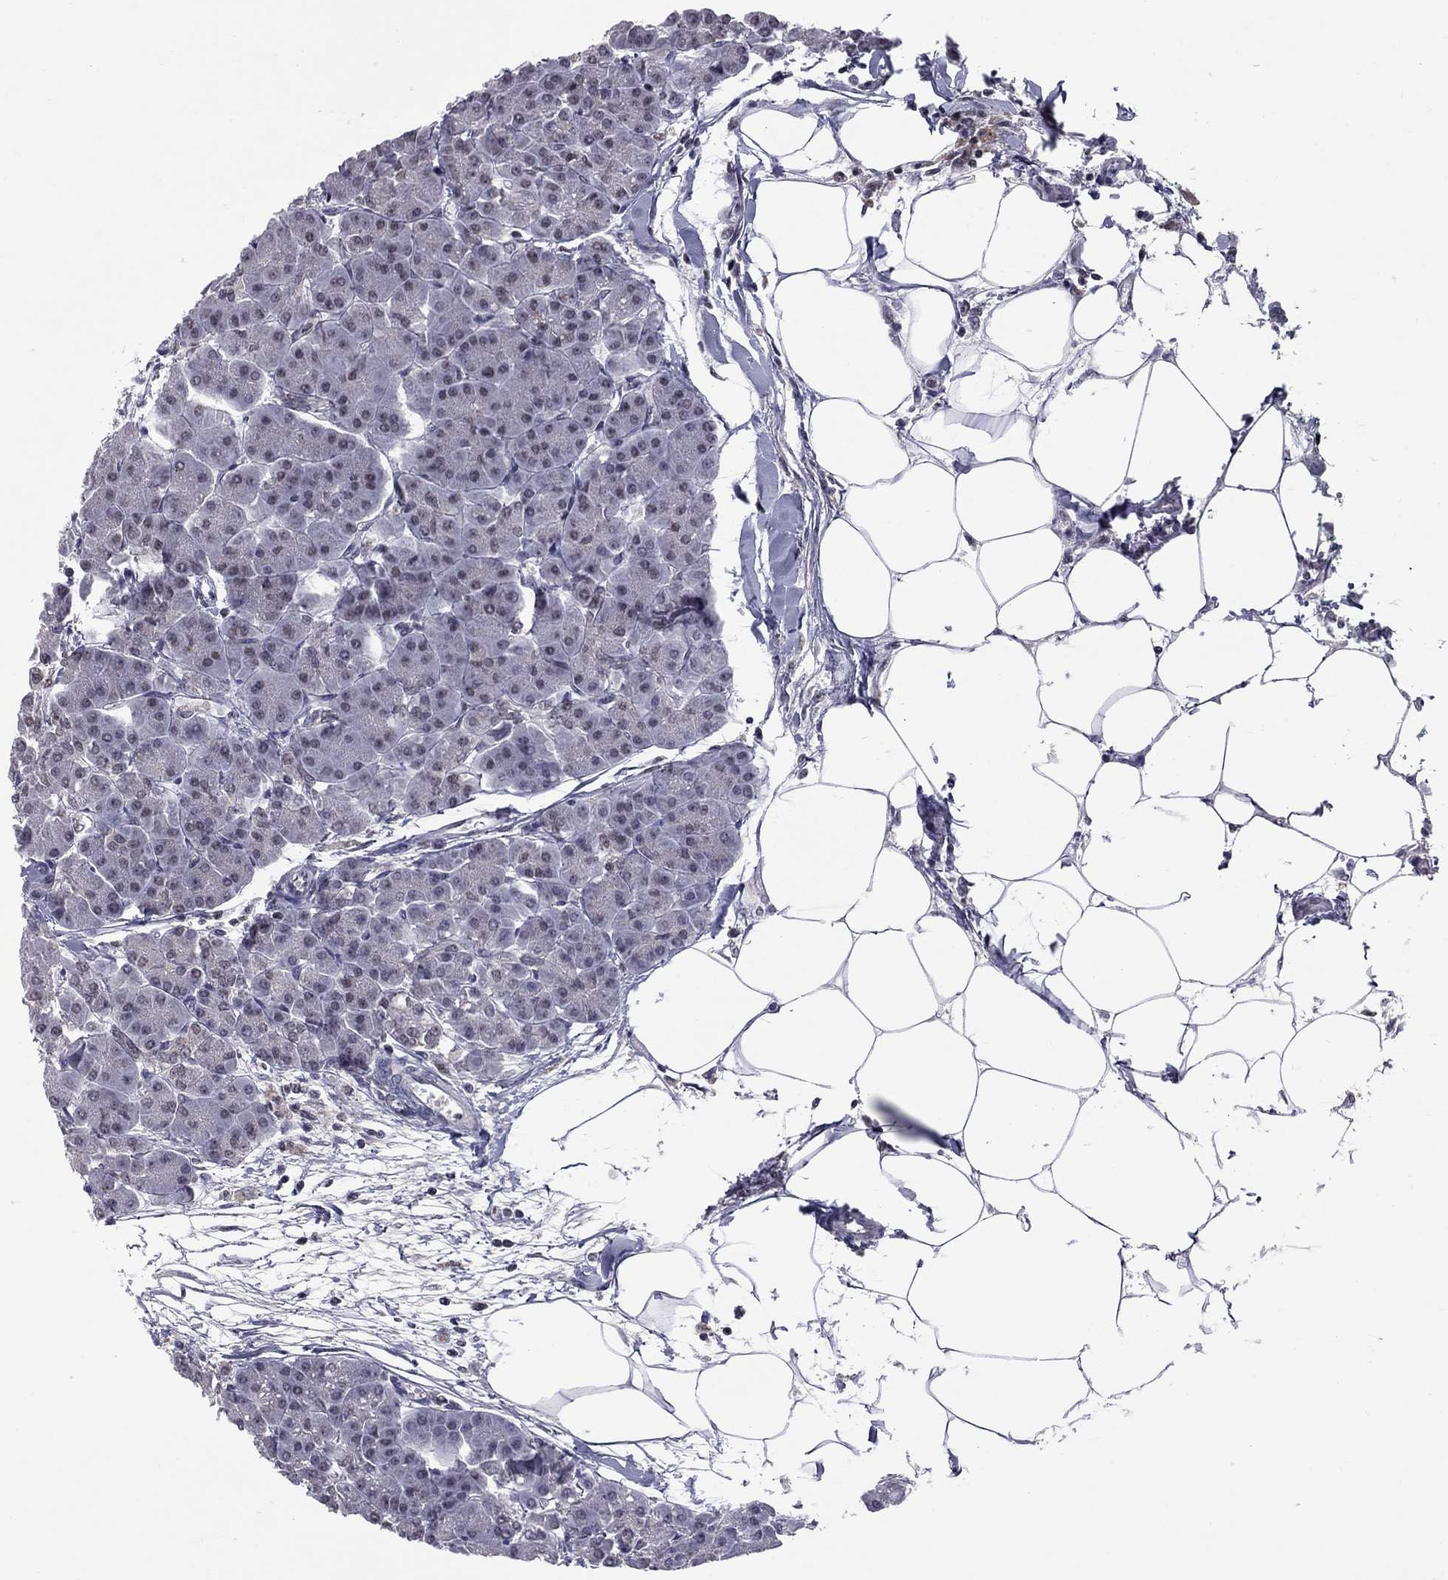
{"staining": {"intensity": "moderate", "quantity": "<25%", "location": "nuclear"}, "tissue": "pancreas", "cell_type": "Exocrine glandular cells", "image_type": "normal", "snomed": [{"axis": "morphology", "description": "Normal tissue, NOS"}, {"axis": "topography", "description": "Adipose tissue"}, {"axis": "topography", "description": "Pancreas"}, {"axis": "topography", "description": "Peripheral nerve tissue"}], "caption": "Exocrine glandular cells exhibit low levels of moderate nuclear staining in about <25% of cells in benign pancreas. (brown staining indicates protein expression, while blue staining denotes nuclei).", "gene": "TAF9", "patient": {"sex": "female", "age": 58}}